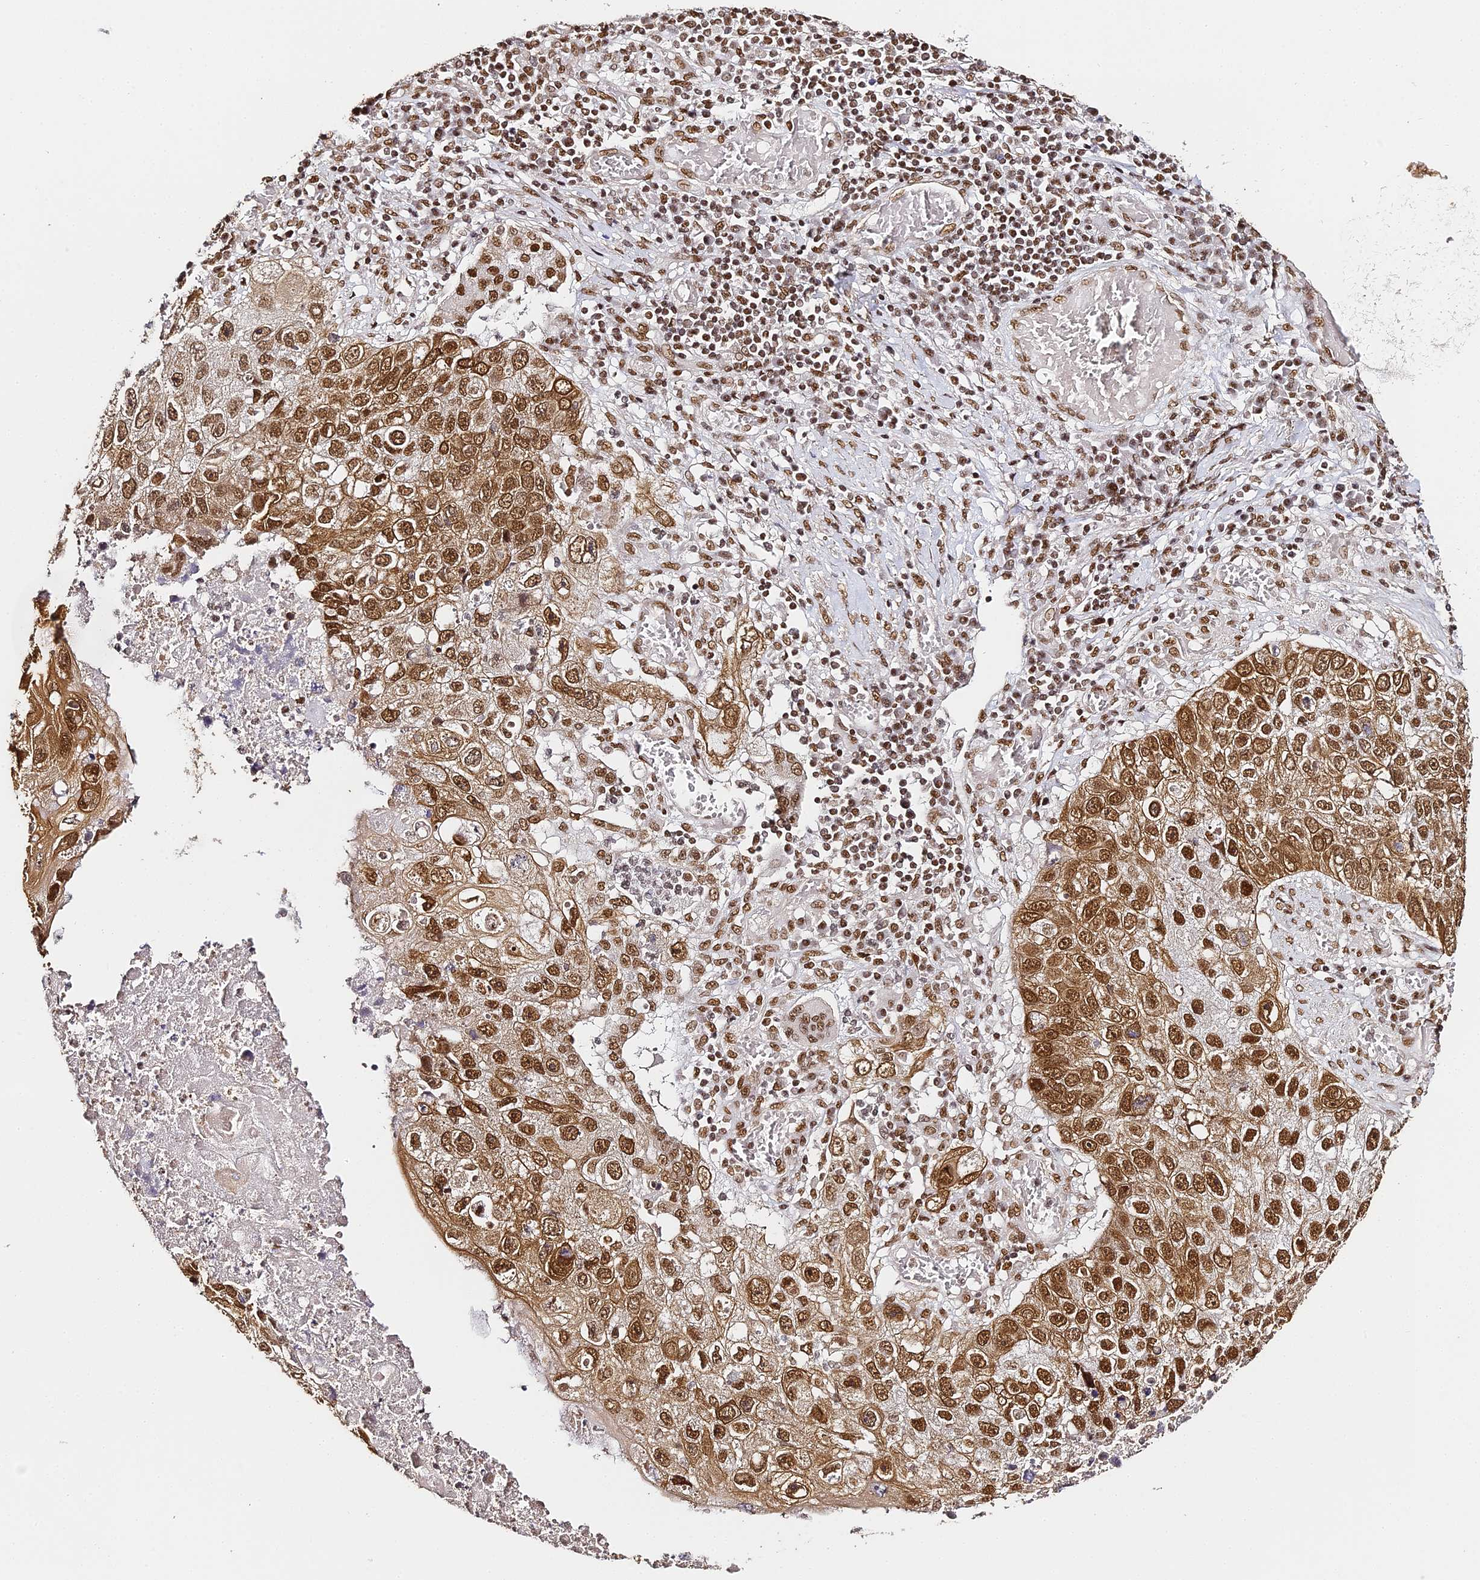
{"staining": {"intensity": "strong", "quantity": ">75%", "location": "nuclear"}, "tissue": "lung cancer", "cell_type": "Tumor cells", "image_type": "cancer", "snomed": [{"axis": "morphology", "description": "Squamous cell carcinoma, NOS"}, {"axis": "topography", "description": "Lung"}], "caption": "This is a histology image of IHC staining of lung cancer, which shows strong expression in the nuclear of tumor cells.", "gene": "HNRNPA1", "patient": {"sex": "male", "age": 61}}